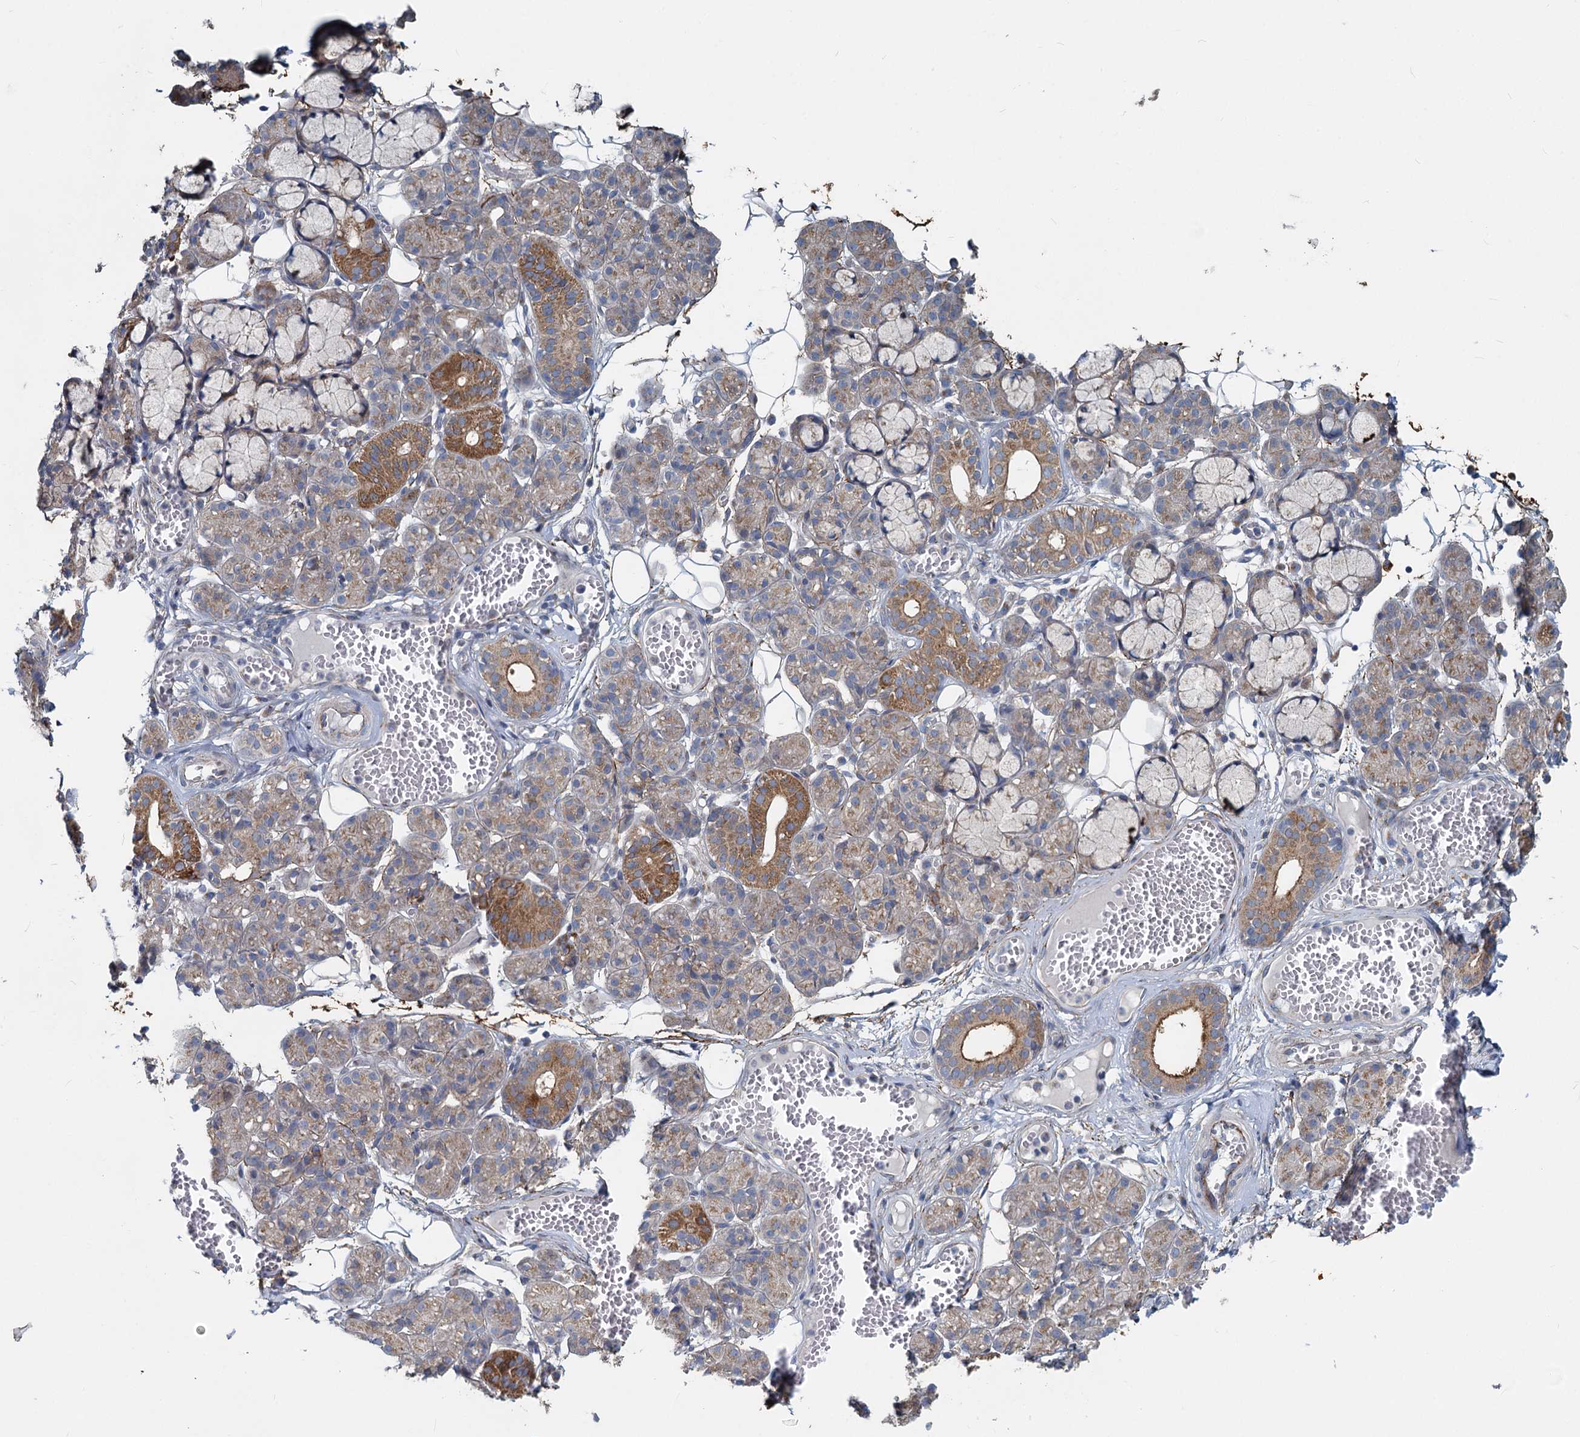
{"staining": {"intensity": "moderate", "quantity": "25%-75%", "location": "cytoplasmic/membranous"}, "tissue": "salivary gland", "cell_type": "Glandular cells", "image_type": "normal", "snomed": [{"axis": "morphology", "description": "Normal tissue, NOS"}, {"axis": "topography", "description": "Salivary gland"}], "caption": "The image shows staining of benign salivary gland, revealing moderate cytoplasmic/membranous protein expression (brown color) within glandular cells.", "gene": "ADCY2", "patient": {"sex": "male", "age": 63}}